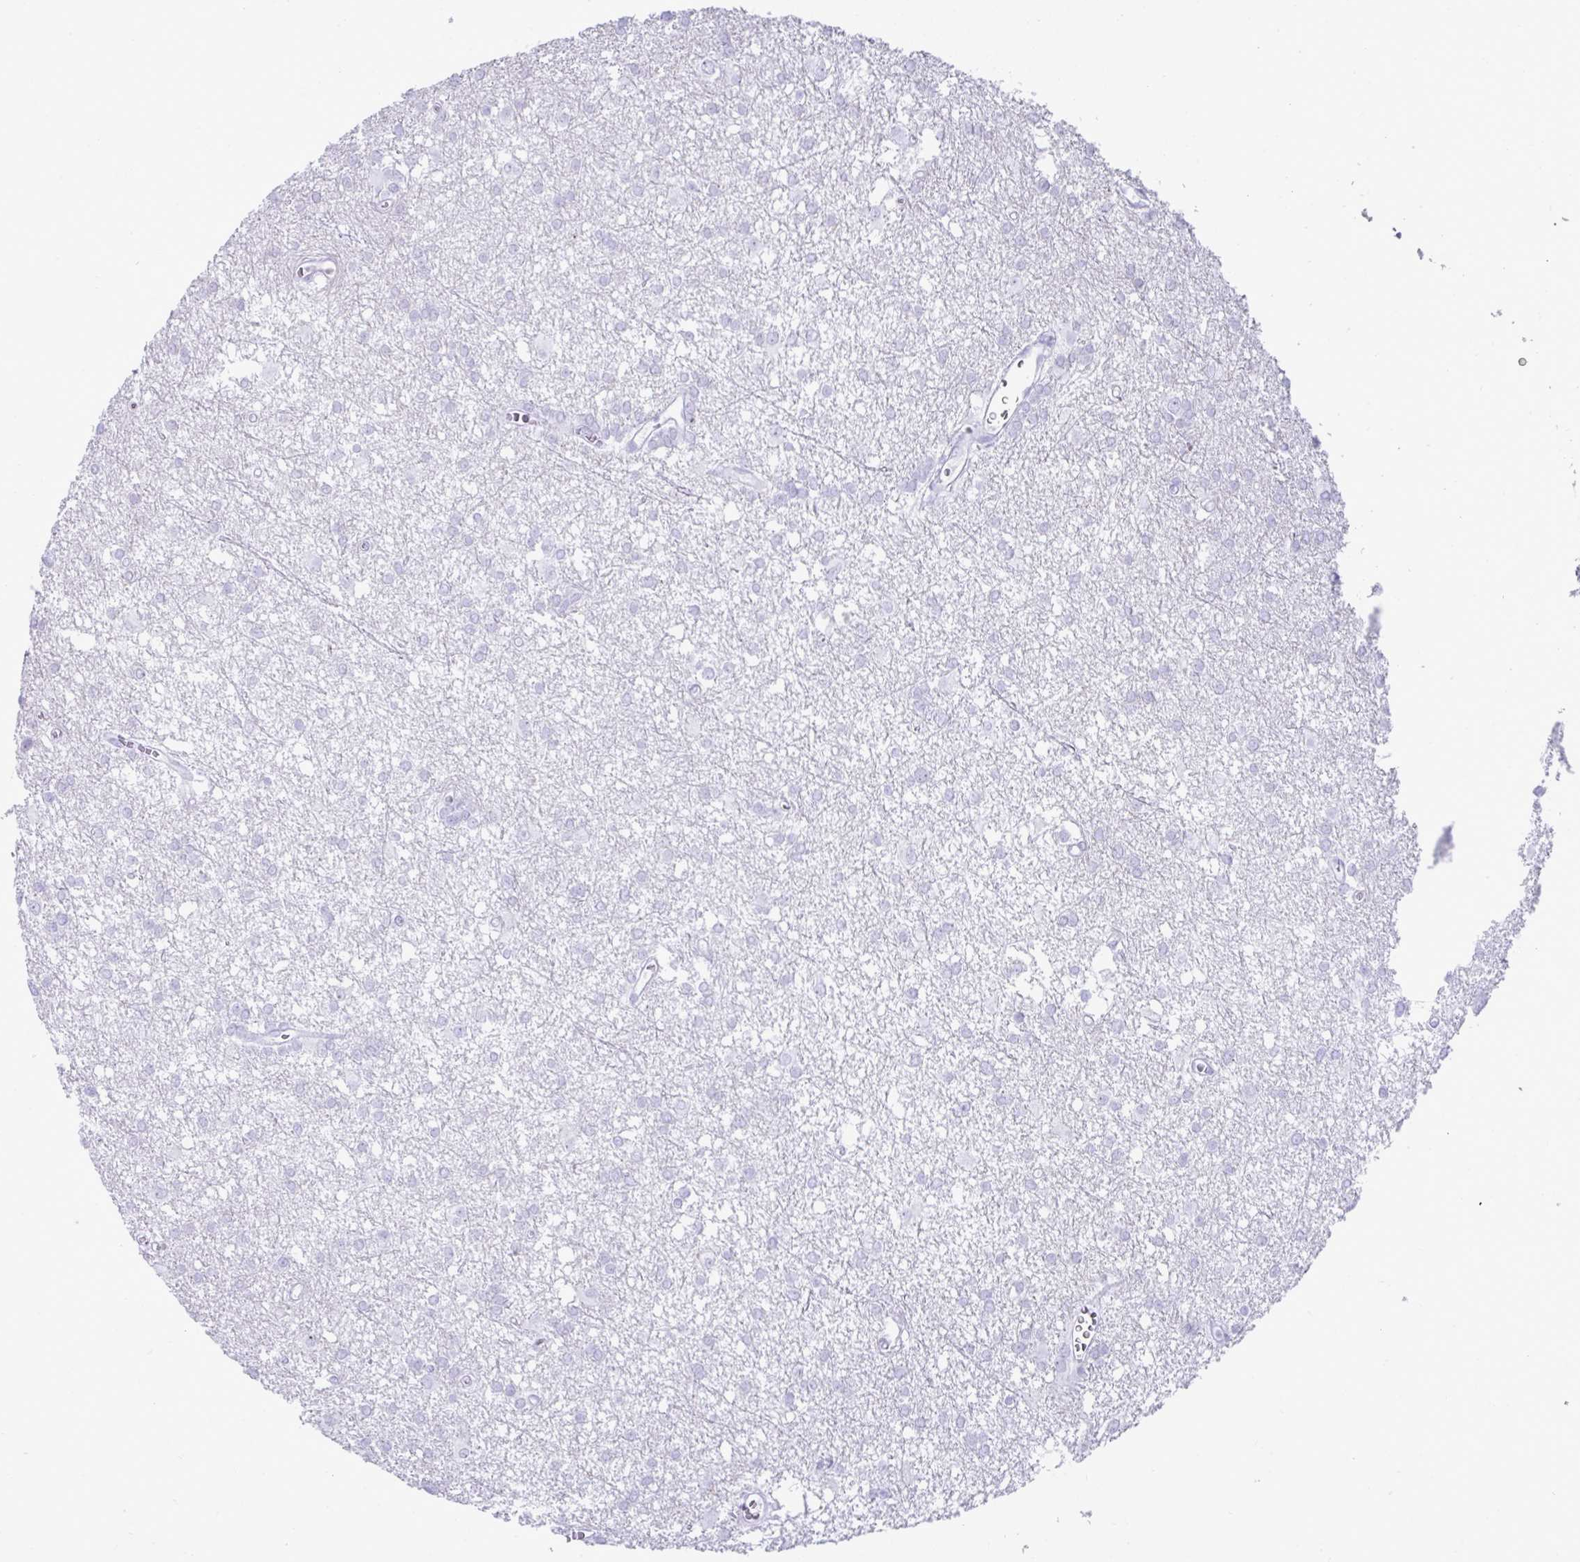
{"staining": {"intensity": "negative", "quantity": "none", "location": "none"}, "tissue": "glioma", "cell_type": "Tumor cells", "image_type": "cancer", "snomed": [{"axis": "morphology", "description": "Glioma, malignant, High grade"}, {"axis": "topography", "description": "Brain"}], "caption": "DAB (3,3'-diaminobenzidine) immunohistochemical staining of human glioma demonstrates no significant expression in tumor cells.", "gene": "PSCA", "patient": {"sex": "male", "age": 48}}